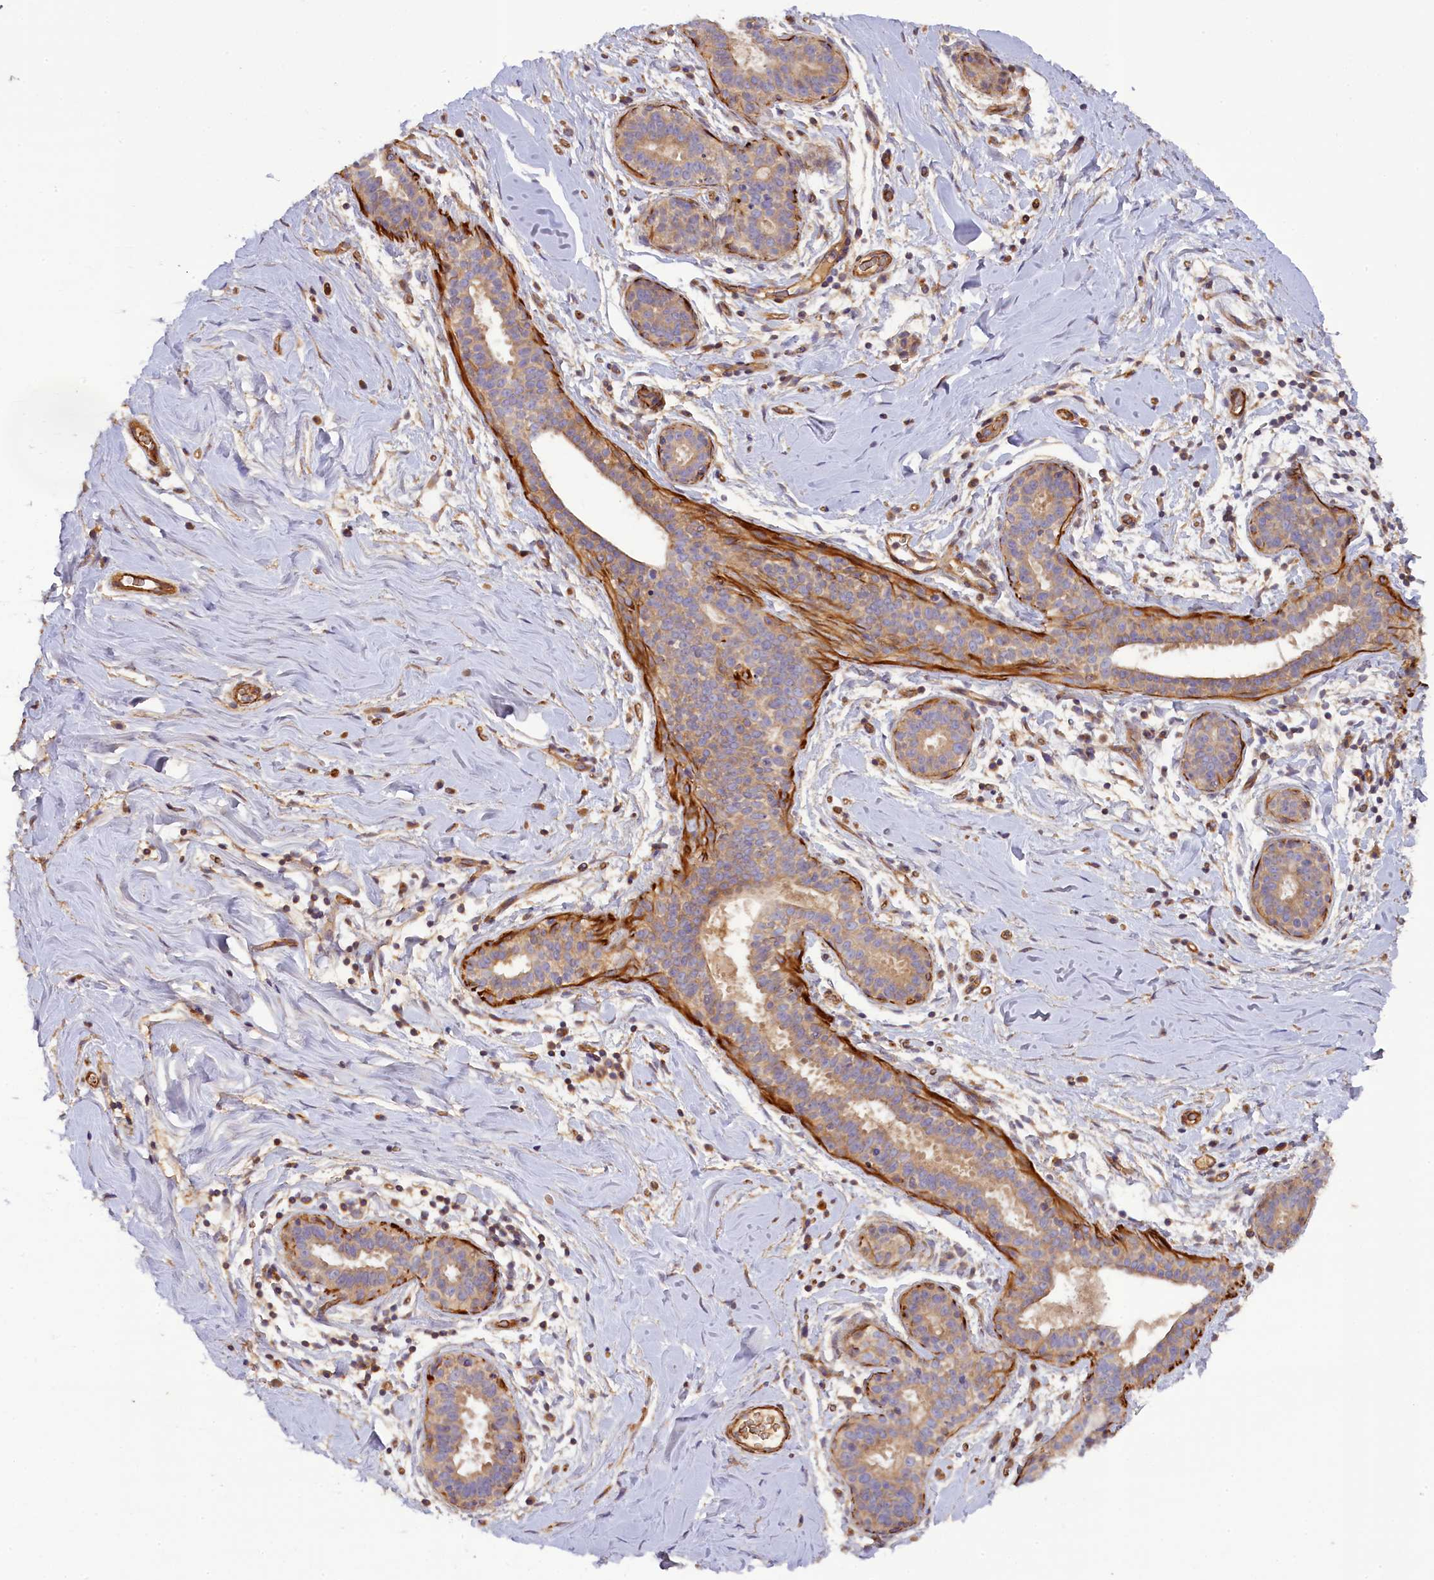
{"staining": {"intensity": "negative", "quantity": "none", "location": "none"}, "tissue": "adipose tissue", "cell_type": "Adipocytes", "image_type": "normal", "snomed": [{"axis": "morphology", "description": "Normal tissue, NOS"}, {"axis": "topography", "description": "Breast"}], "caption": "Immunohistochemical staining of unremarkable human adipose tissue displays no significant positivity in adipocytes.", "gene": "FUZ", "patient": {"sex": "female", "age": 26}}